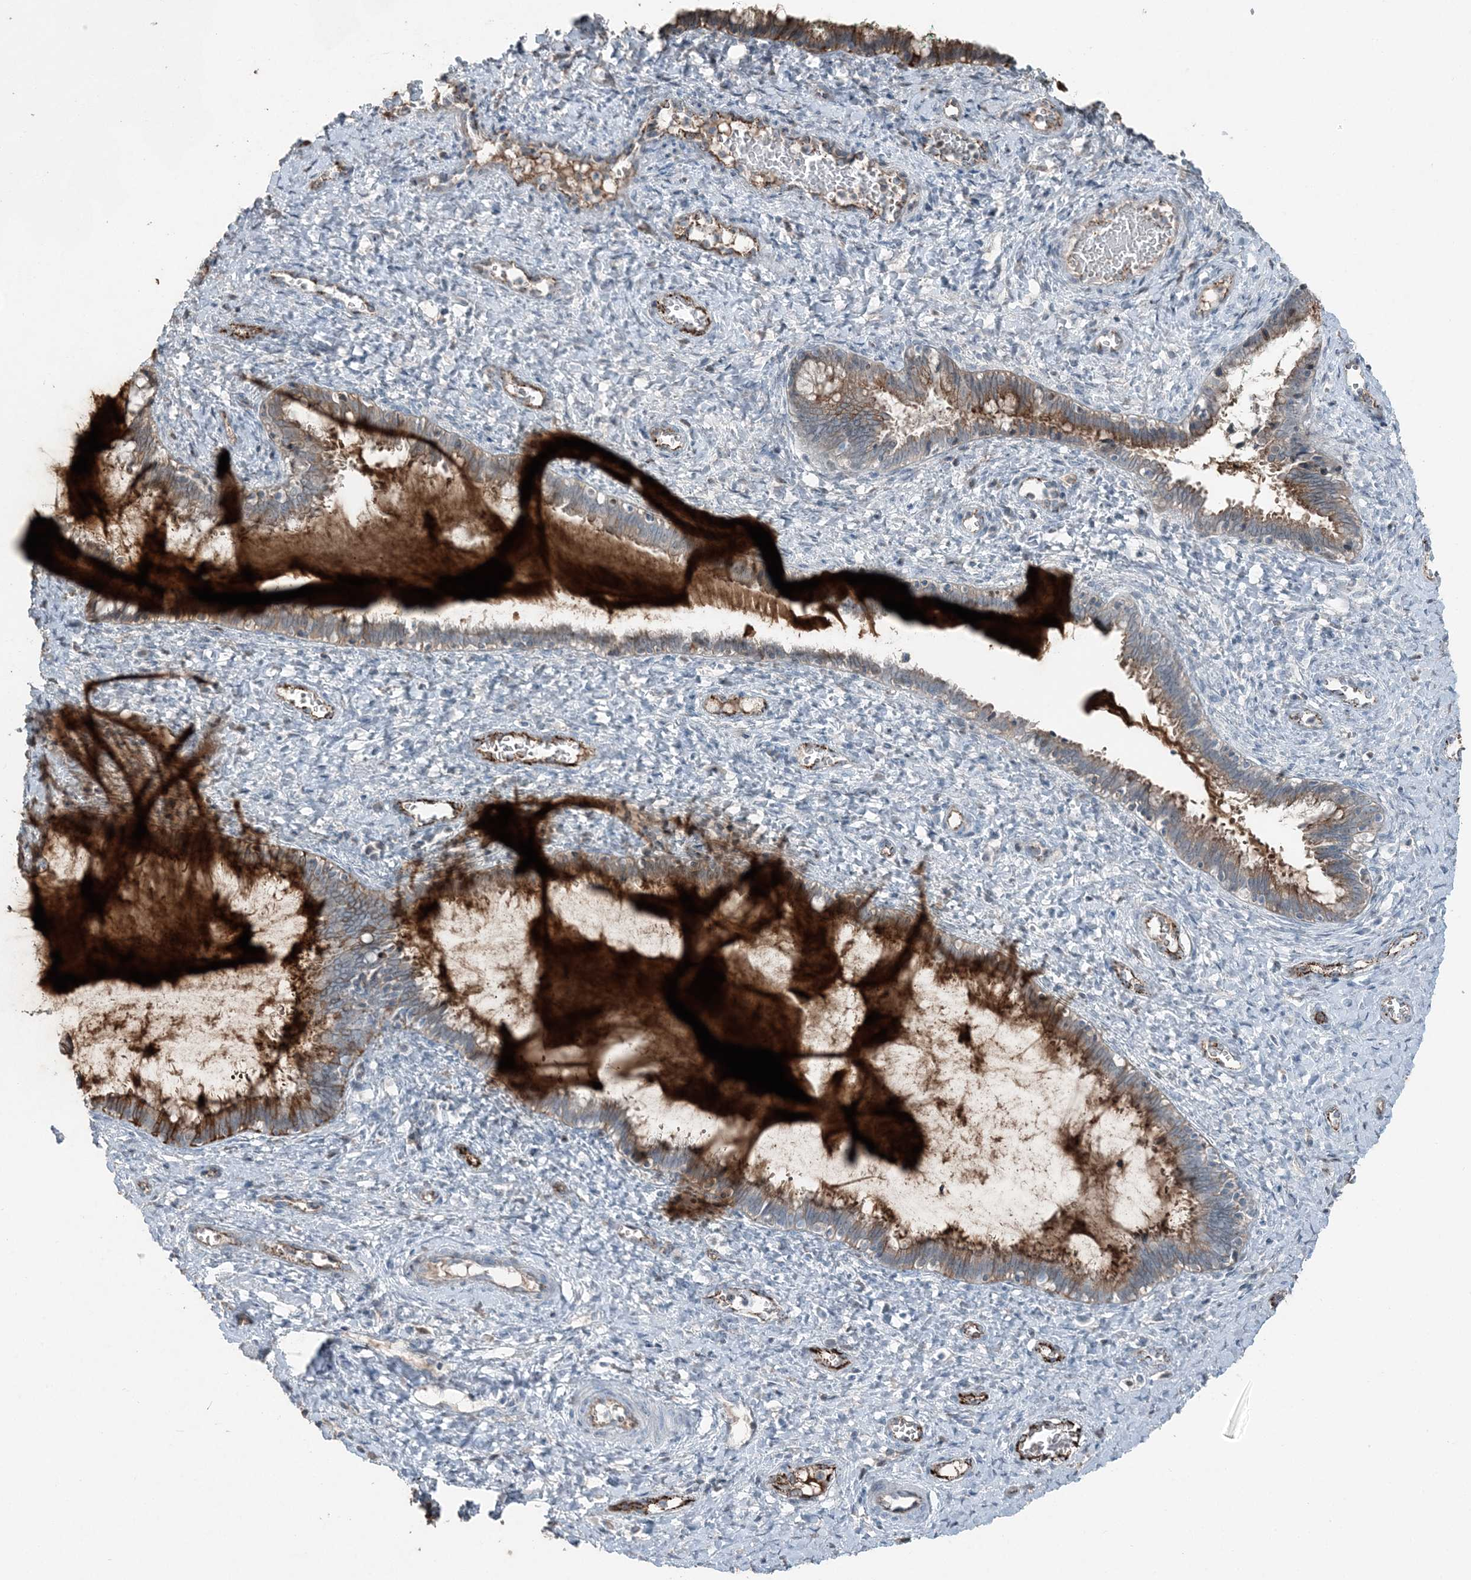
{"staining": {"intensity": "moderate", "quantity": "25%-75%", "location": "cytoplasmic/membranous"}, "tissue": "cervix", "cell_type": "Glandular cells", "image_type": "normal", "snomed": [{"axis": "morphology", "description": "Normal tissue, NOS"}, {"axis": "morphology", "description": "Adenocarcinoma, NOS"}, {"axis": "topography", "description": "Cervix"}], "caption": "IHC micrograph of unremarkable cervix: human cervix stained using immunohistochemistry (IHC) exhibits medium levels of moderate protein expression localized specifically in the cytoplasmic/membranous of glandular cells, appearing as a cytoplasmic/membranous brown color.", "gene": "ELOVL7", "patient": {"sex": "female", "age": 29}}